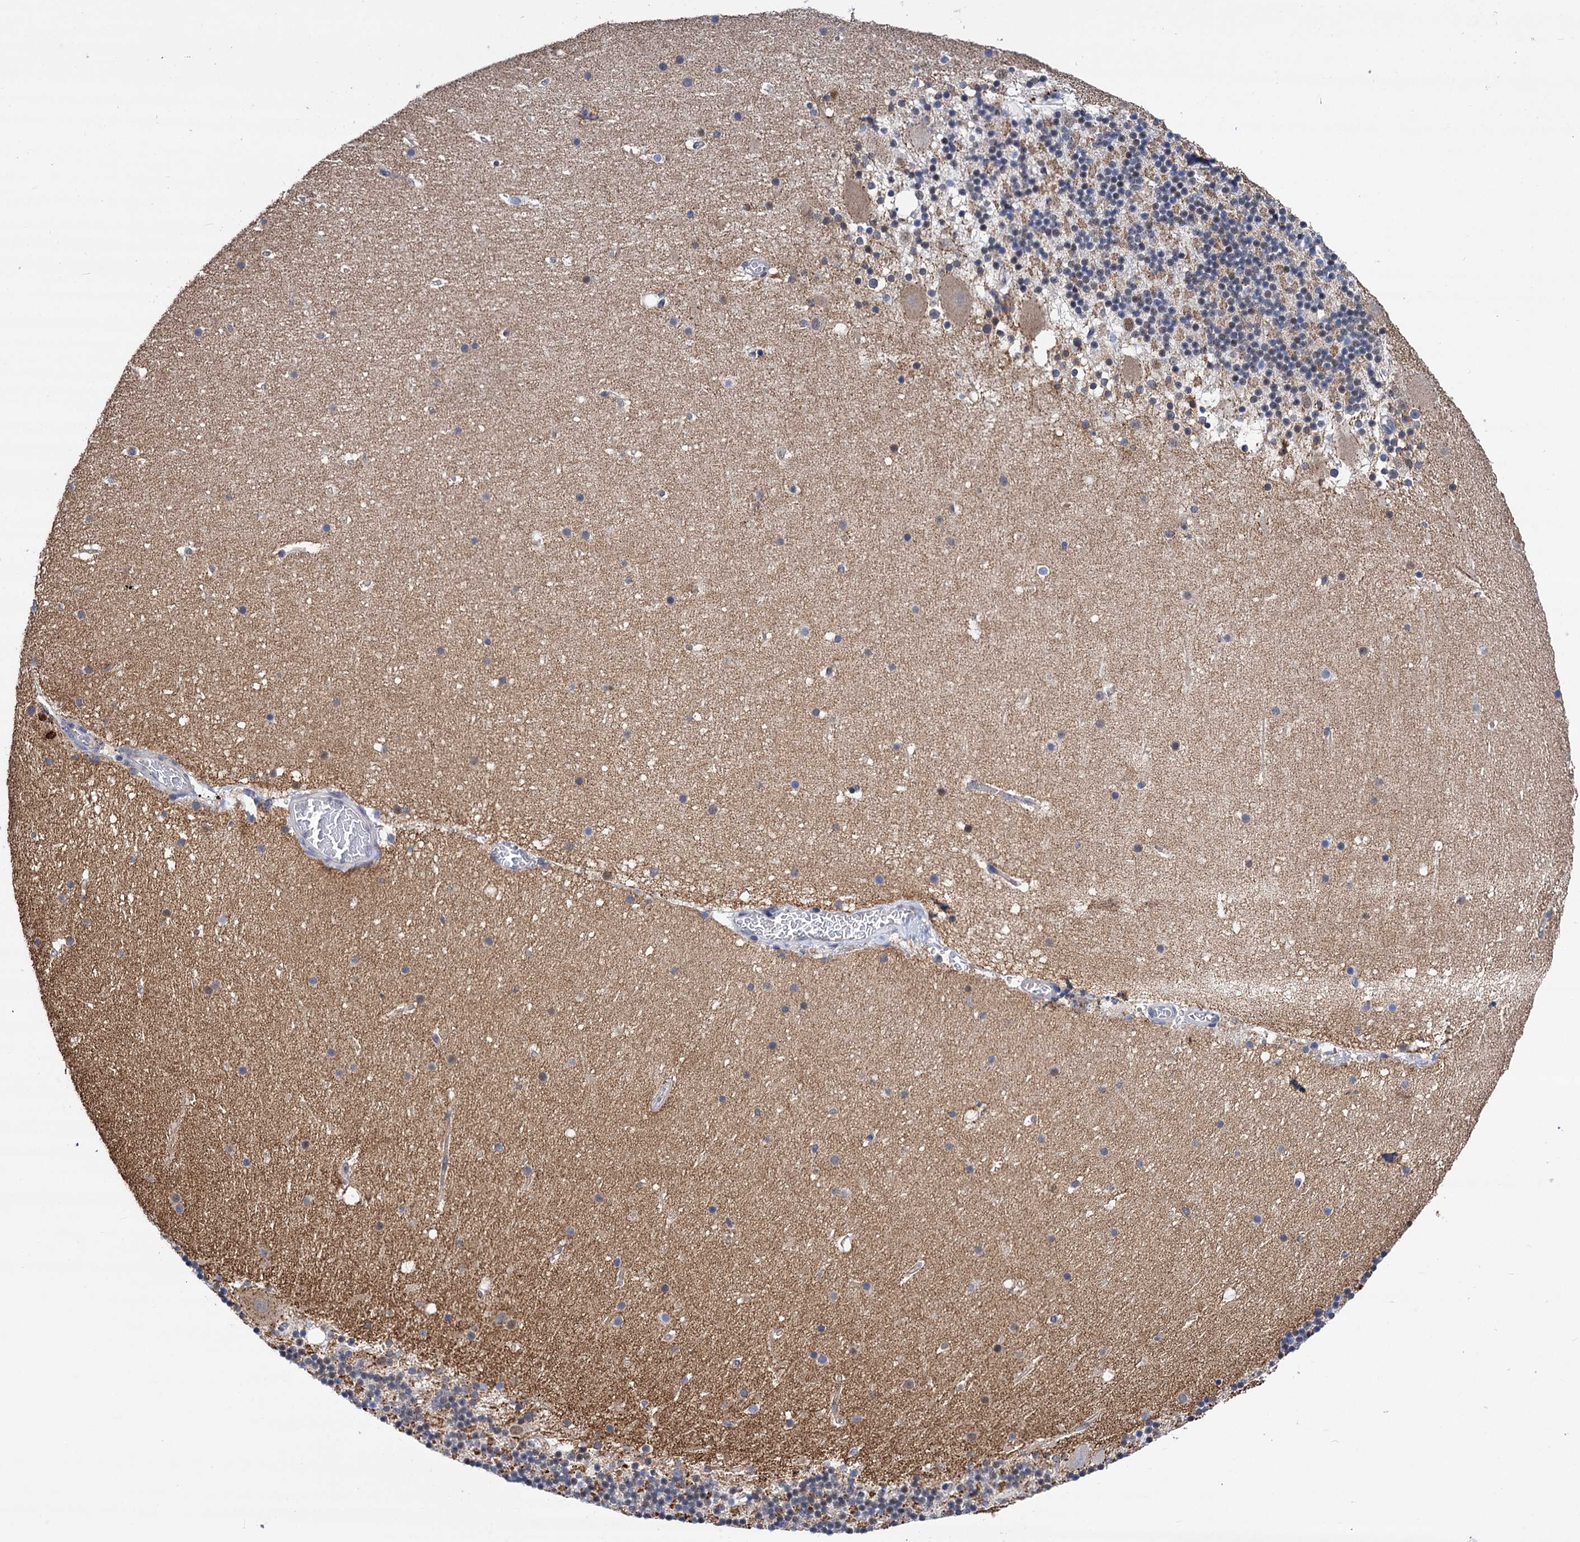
{"staining": {"intensity": "moderate", "quantity": "<25%", "location": "cytoplasmic/membranous"}, "tissue": "cerebellum", "cell_type": "Cells in granular layer", "image_type": "normal", "snomed": [{"axis": "morphology", "description": "Normal tissue, NOS"}, {"axis": "topography", "description": "Cerebellum"}], "caption": "Immunohistochemical staining of benign cerebellum displays moderate cytoplasmic/membranous protein positivity in approximately <25% of cells in granular layer.", "gene": "ZNRD2", "patient": {"sex": "male", "age": 57}}